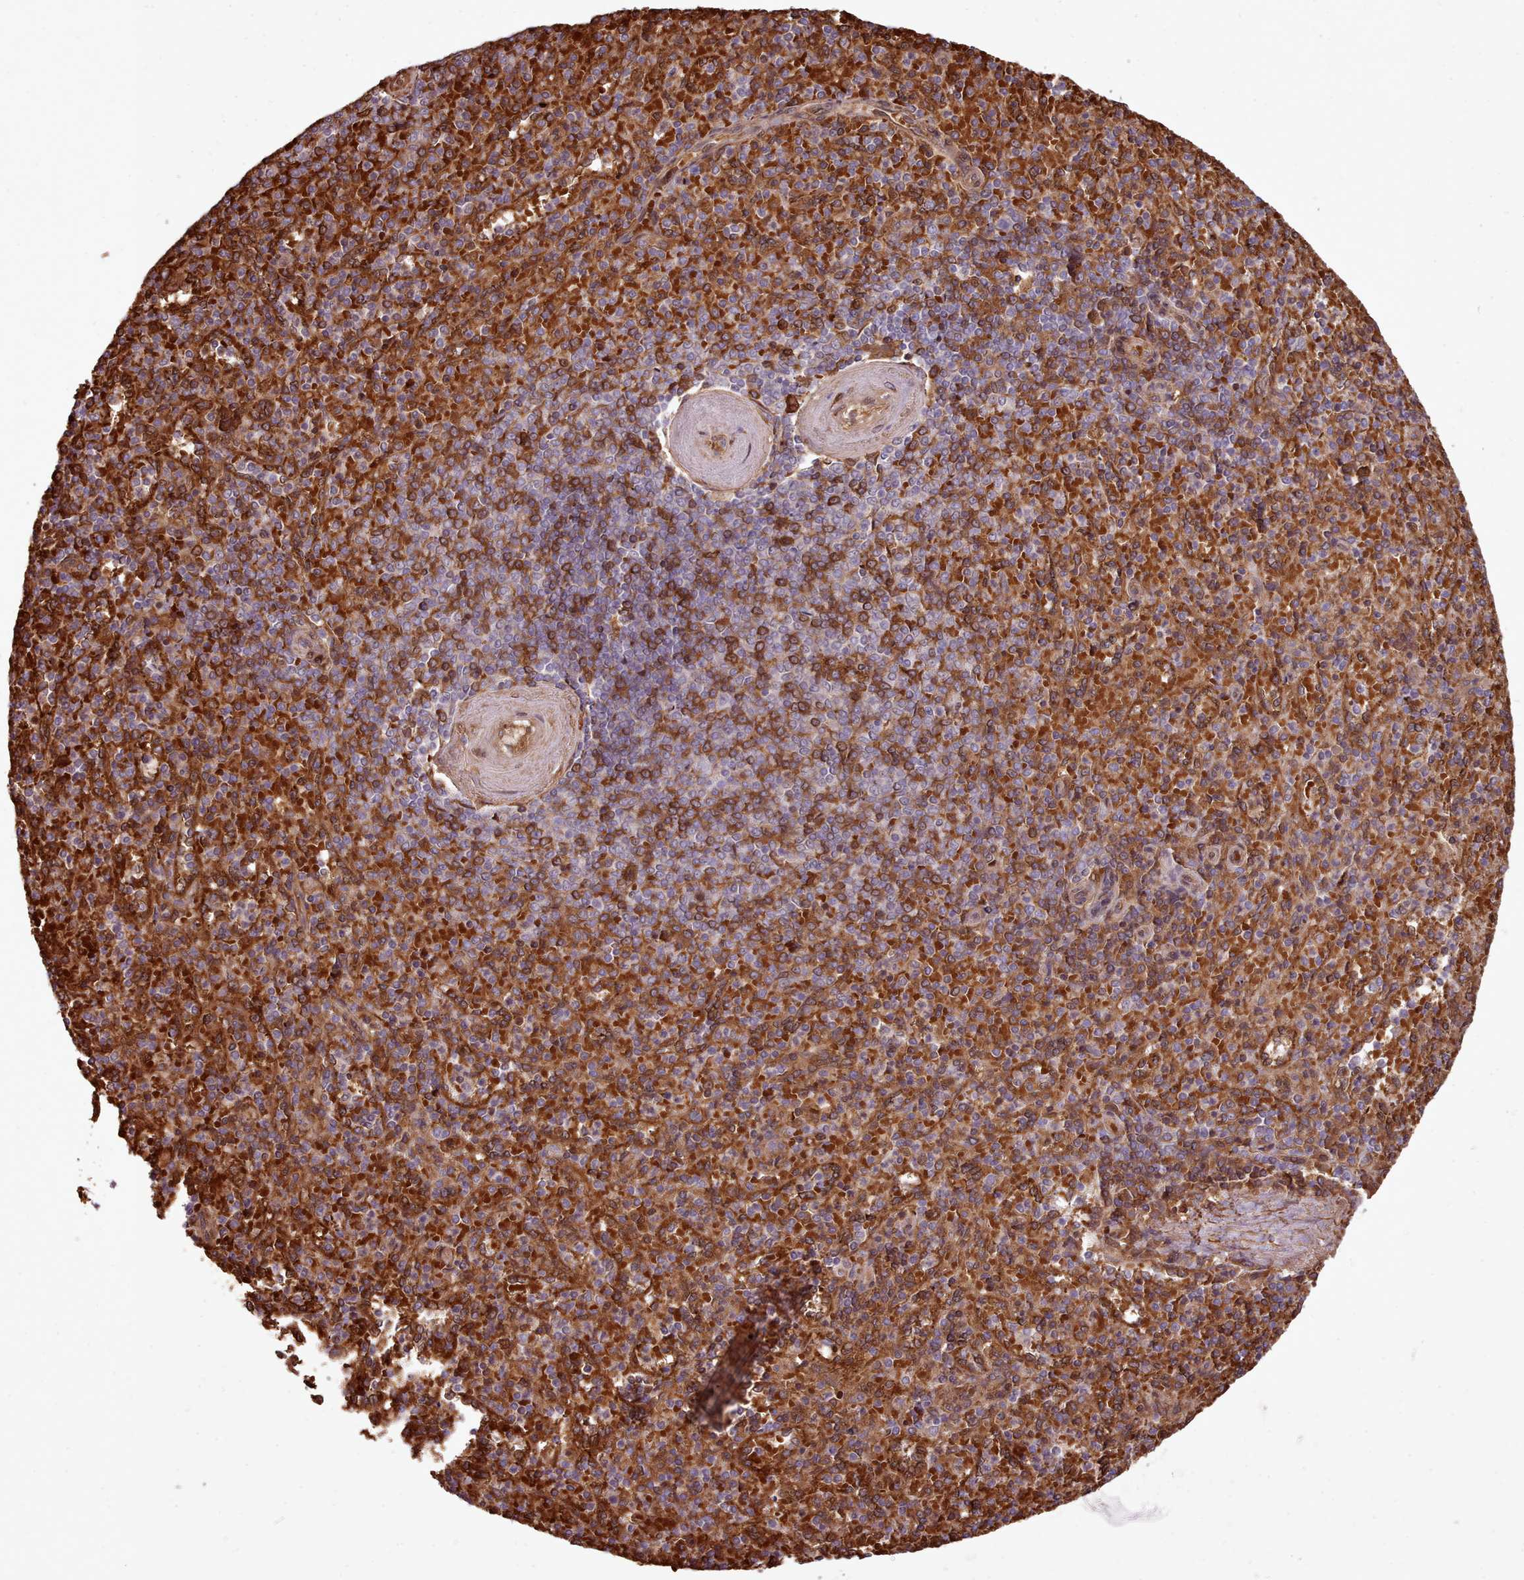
{"staining": {"intensity": "strong", "quantity": "25%-75%", "location": "cytoplasmic/membranous"}, "tissue": "spleen", "cell_type": "Cells in red pulp", "image_type": "normal", "snomed": [{"axis": "morphology", "description": "Normal tissue, NOS"}, {"axis": "topography", "description": "Spleen"}], "caption": "Strong cytoplasmic/membranous protein expression is appreciated in about 25%-75% of cells in red pulp in spleen.", "gene": "CABP1", "patient": {"sex": "male", "age": 82}}